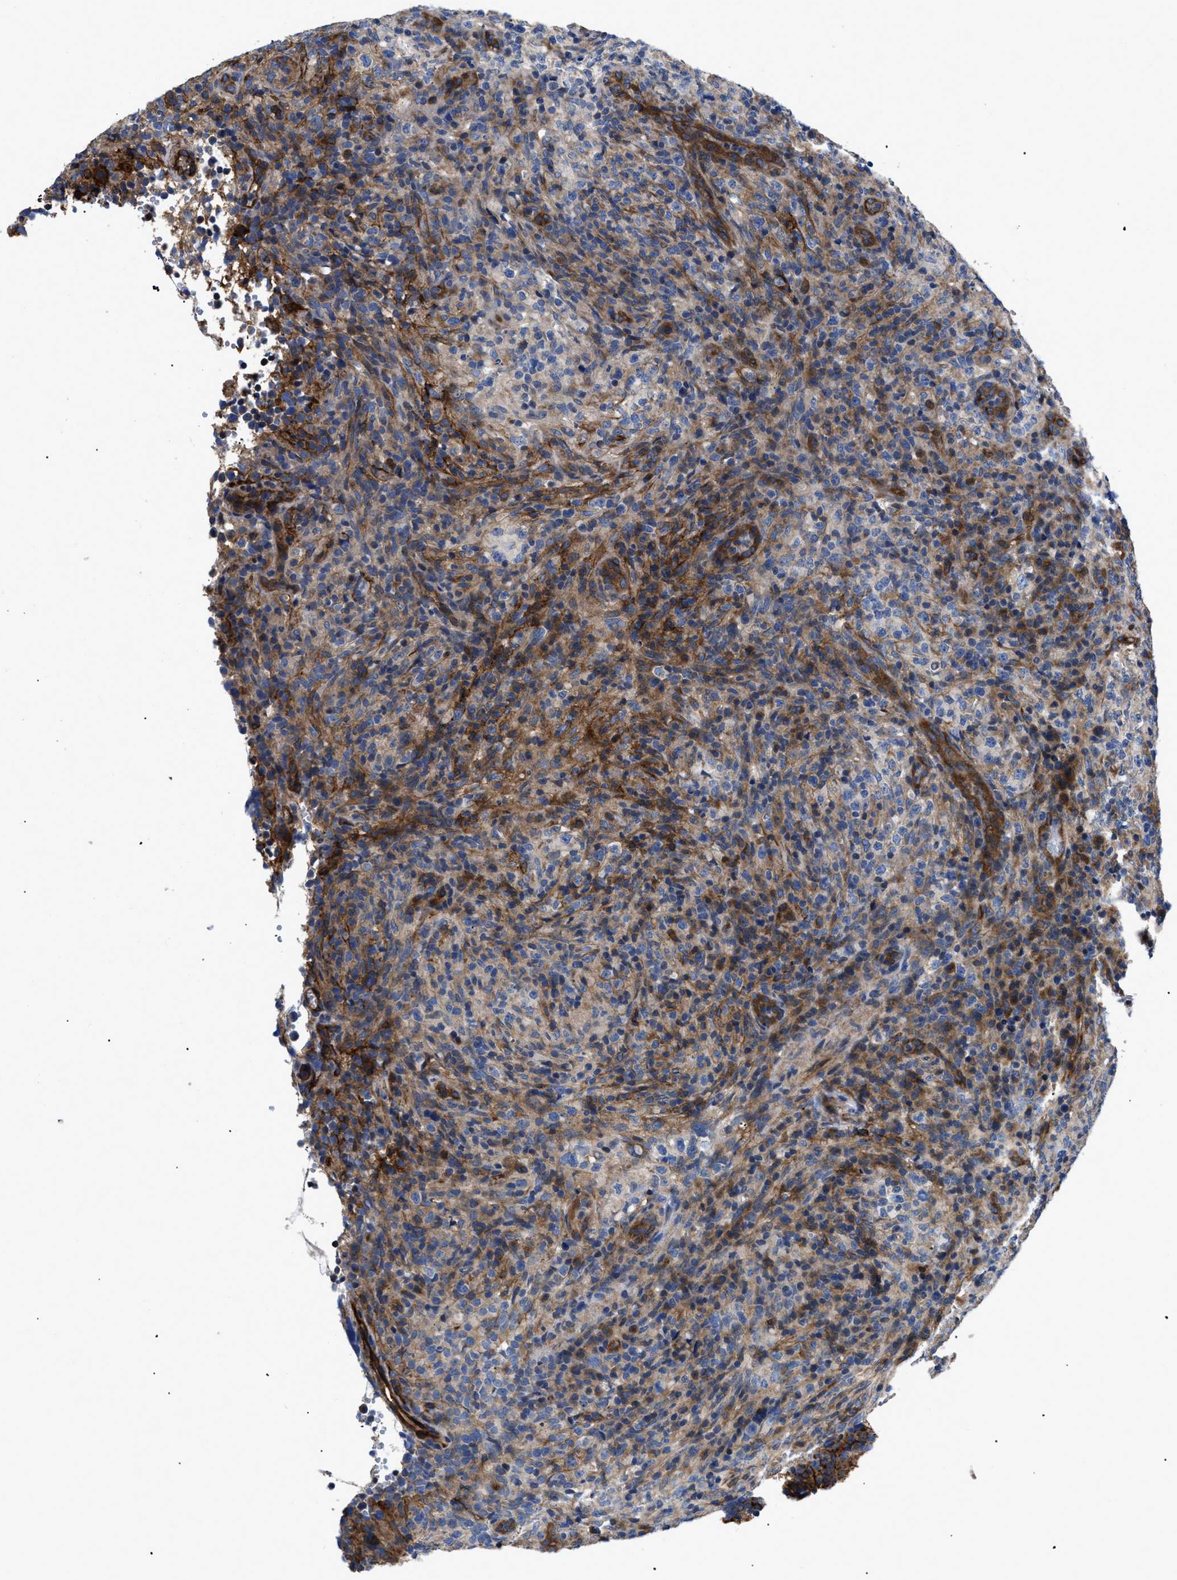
{"staining": {"intensity": "negative", "quantity": "none", "location": "none"}, "tissue": "lymphoma", "cell_type": "Tumor cells", "image_type": "cancer", "snomed": [{"axis": "morphology", "description": "Malignant lymphoma, non-Hodgkin's type, High grade"}, {"axis": "topography", "description": "Lymph node"}], "caption": "Micrograph shows no significant protein expression in tumor cells of malignant lymphoma, non-Hodgkin's type (high-grade).", "gene": "NT5E", "patient": {"sex": "female", "age": 76}}